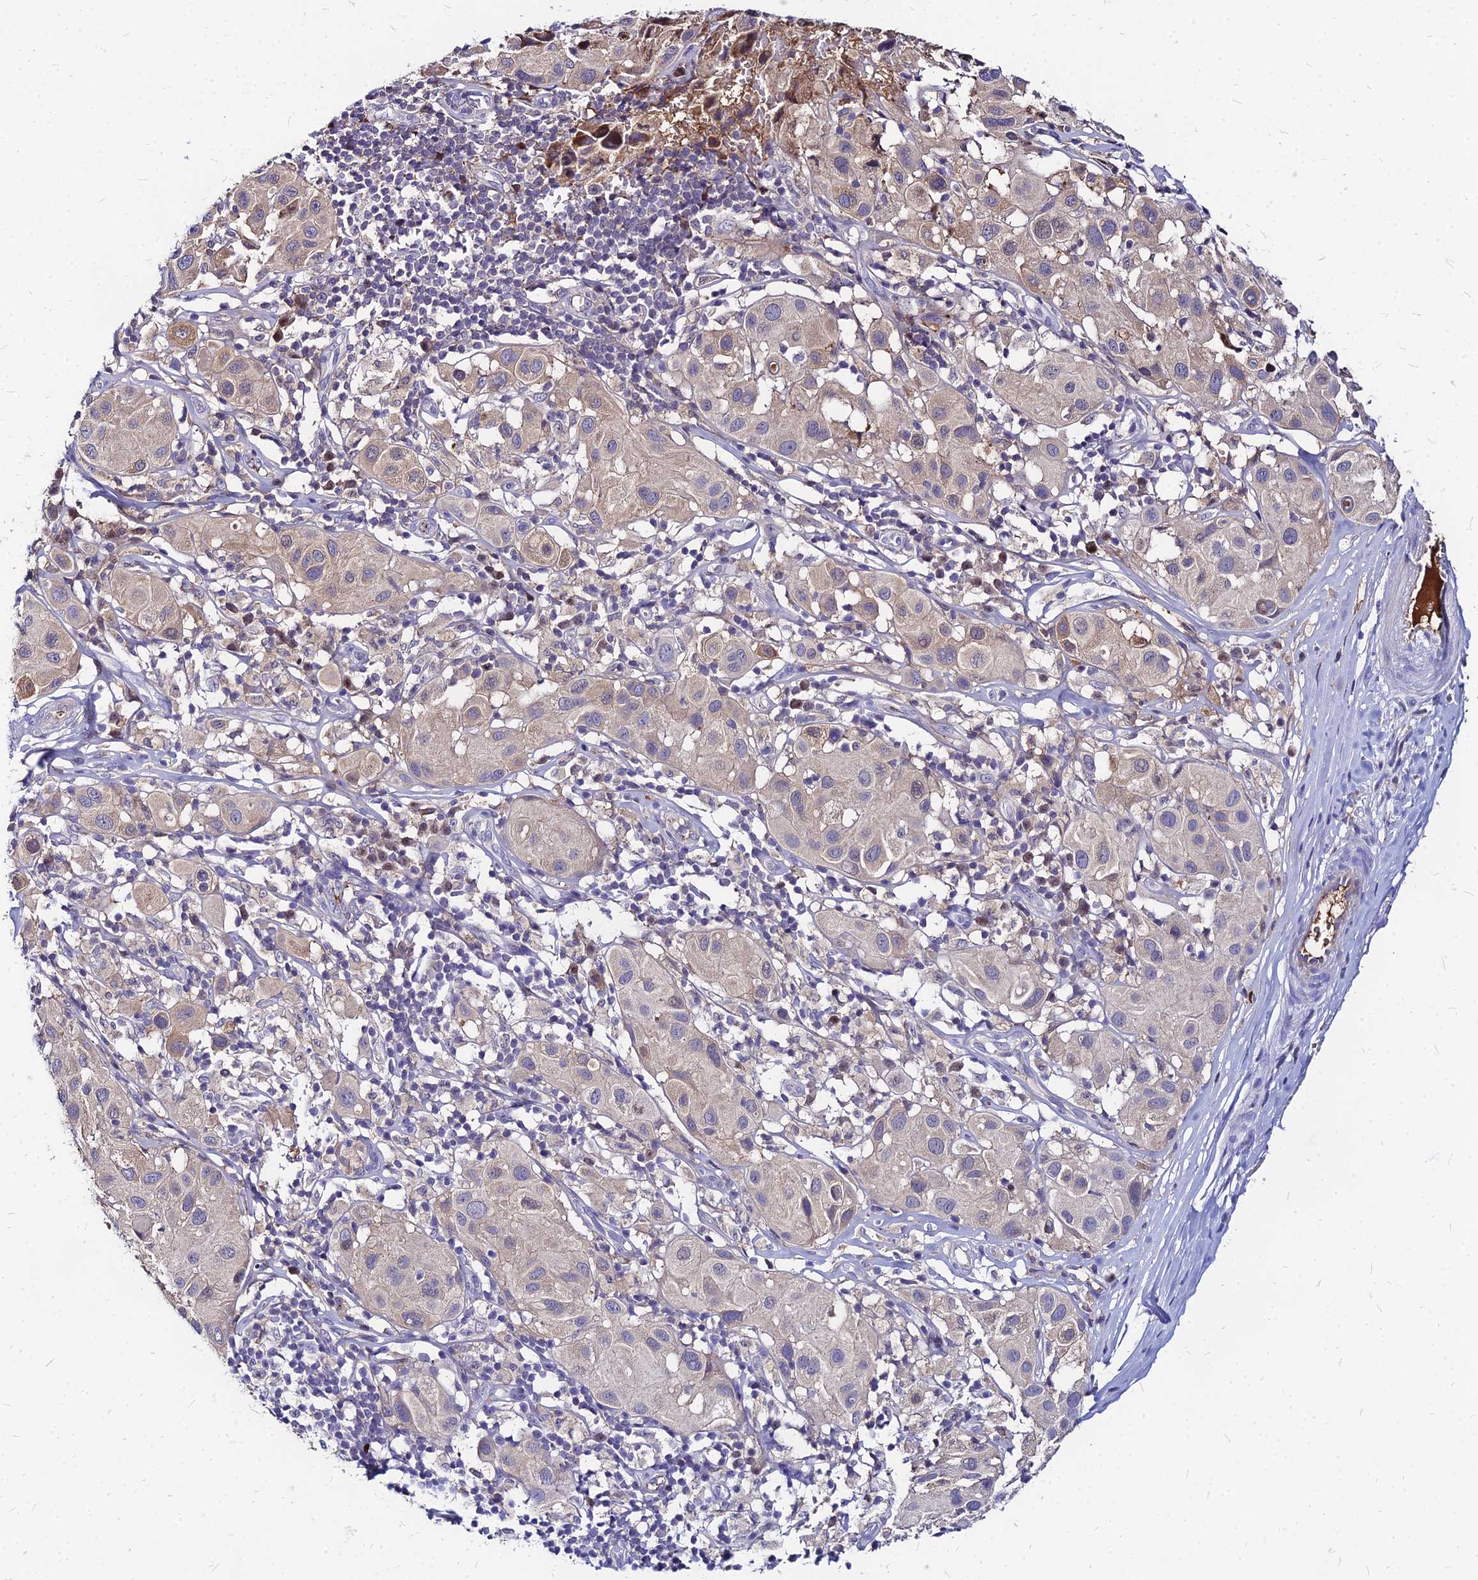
{"staining": {"intensity": "weak", "quantity": "25%-75%", "location": "cytoplasmic/membranous"}, "tissue": "melanoma", "cell_type": "Tumor cells", "image_type": "cancer", "snomed": [{"axis": "morphology", "description": "Malignant melanoma, Metastatic site"}, {"axis": "topography", "description": "Skin"}], "caption": "A histopathology image showing weak cytoplasmic/membranous expression in about 25%-75% of tumor cells in melanoma, as visualized by brown immunohistochemical staining.", "gene": "ACSM6", "patient": {"sex": "male", "age": 41}}